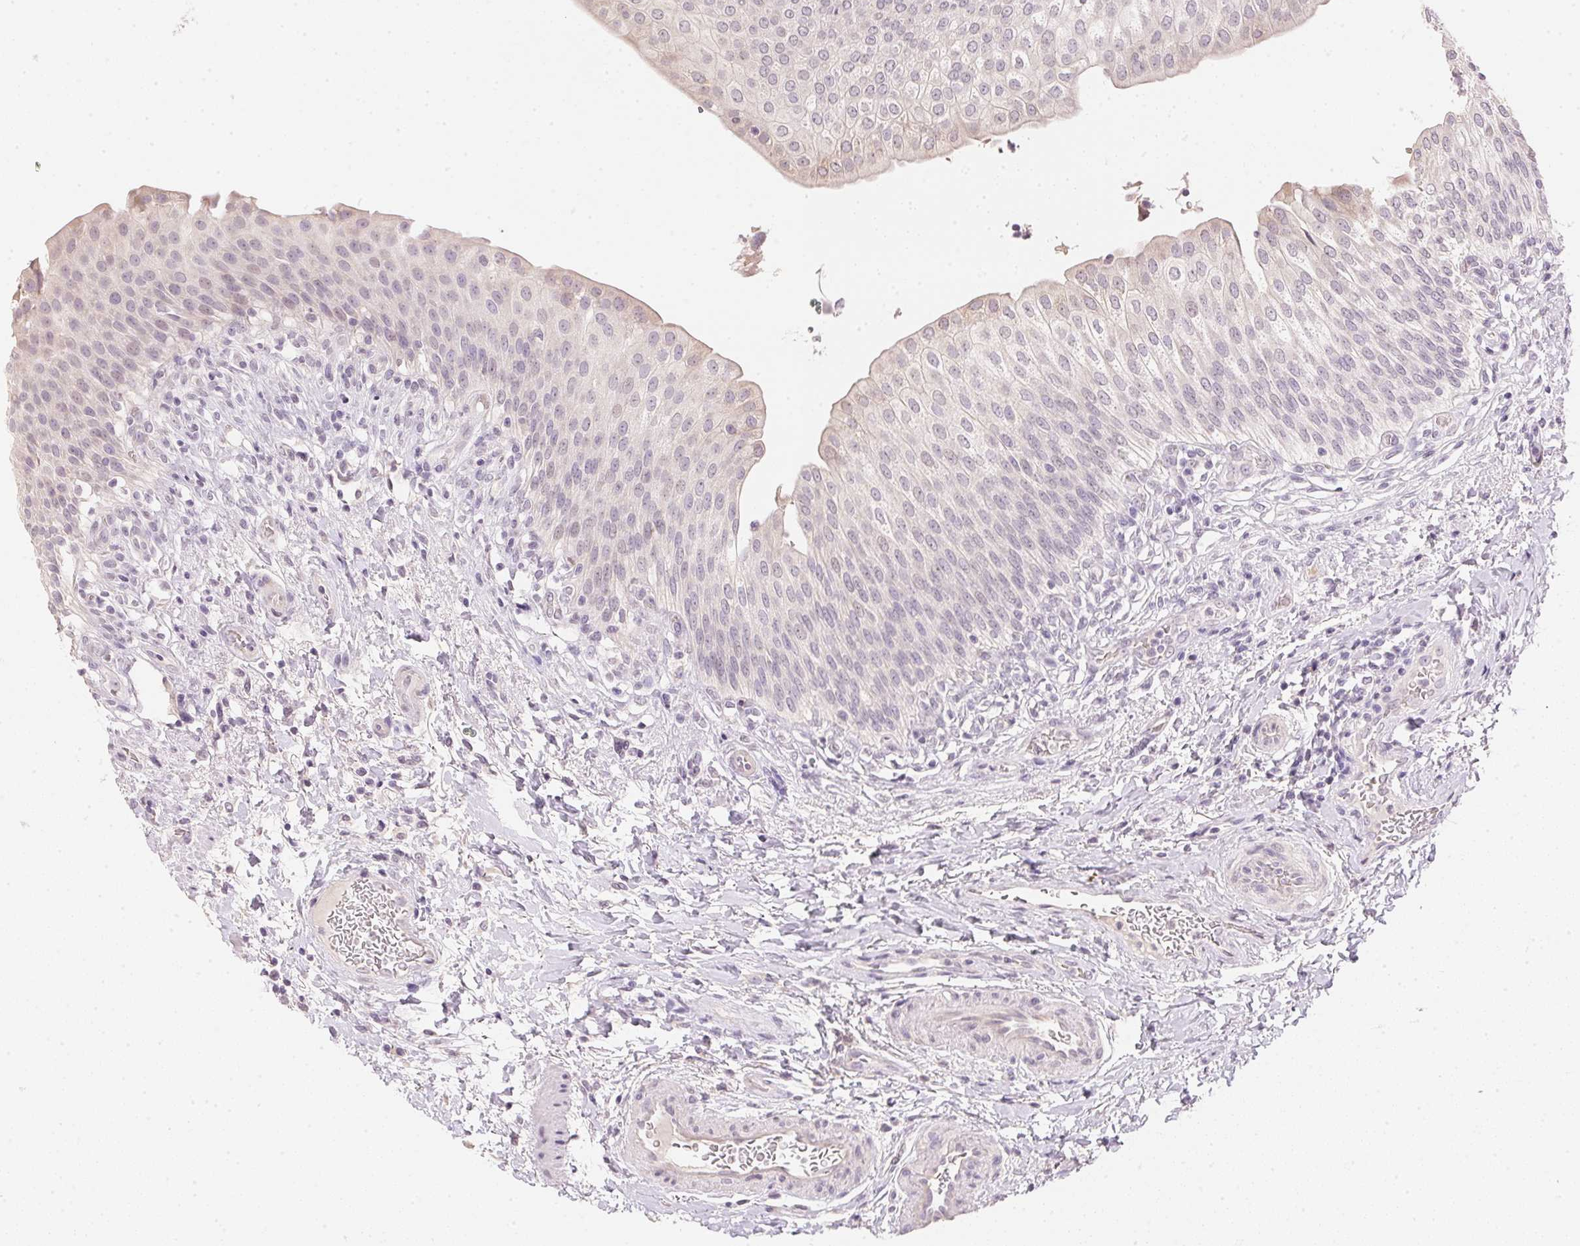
{"staining": {"intensity": "weak", "quantity": "<25%", "location": "cytoplasmic/membranous"}, "tissue": "urinary bladder", "cell_type": "Urothelial cells", "image_type": "normal", "snomed": [{"axis": "morphology", "description": "Normal tissue, NOS"}, {"axis": "topography", "description": "Urinary bladder"}, {"axis": "topography", "description": "Peripheral nerve tissue"}], "caption": "A high-resolution micrograph shows immunohistochemistry staining of benign urinary bladder, which reveals no significant expression in urothelial cells.", "gene": "DHCR24", "patient": {"sex": "female", "age": 60}}